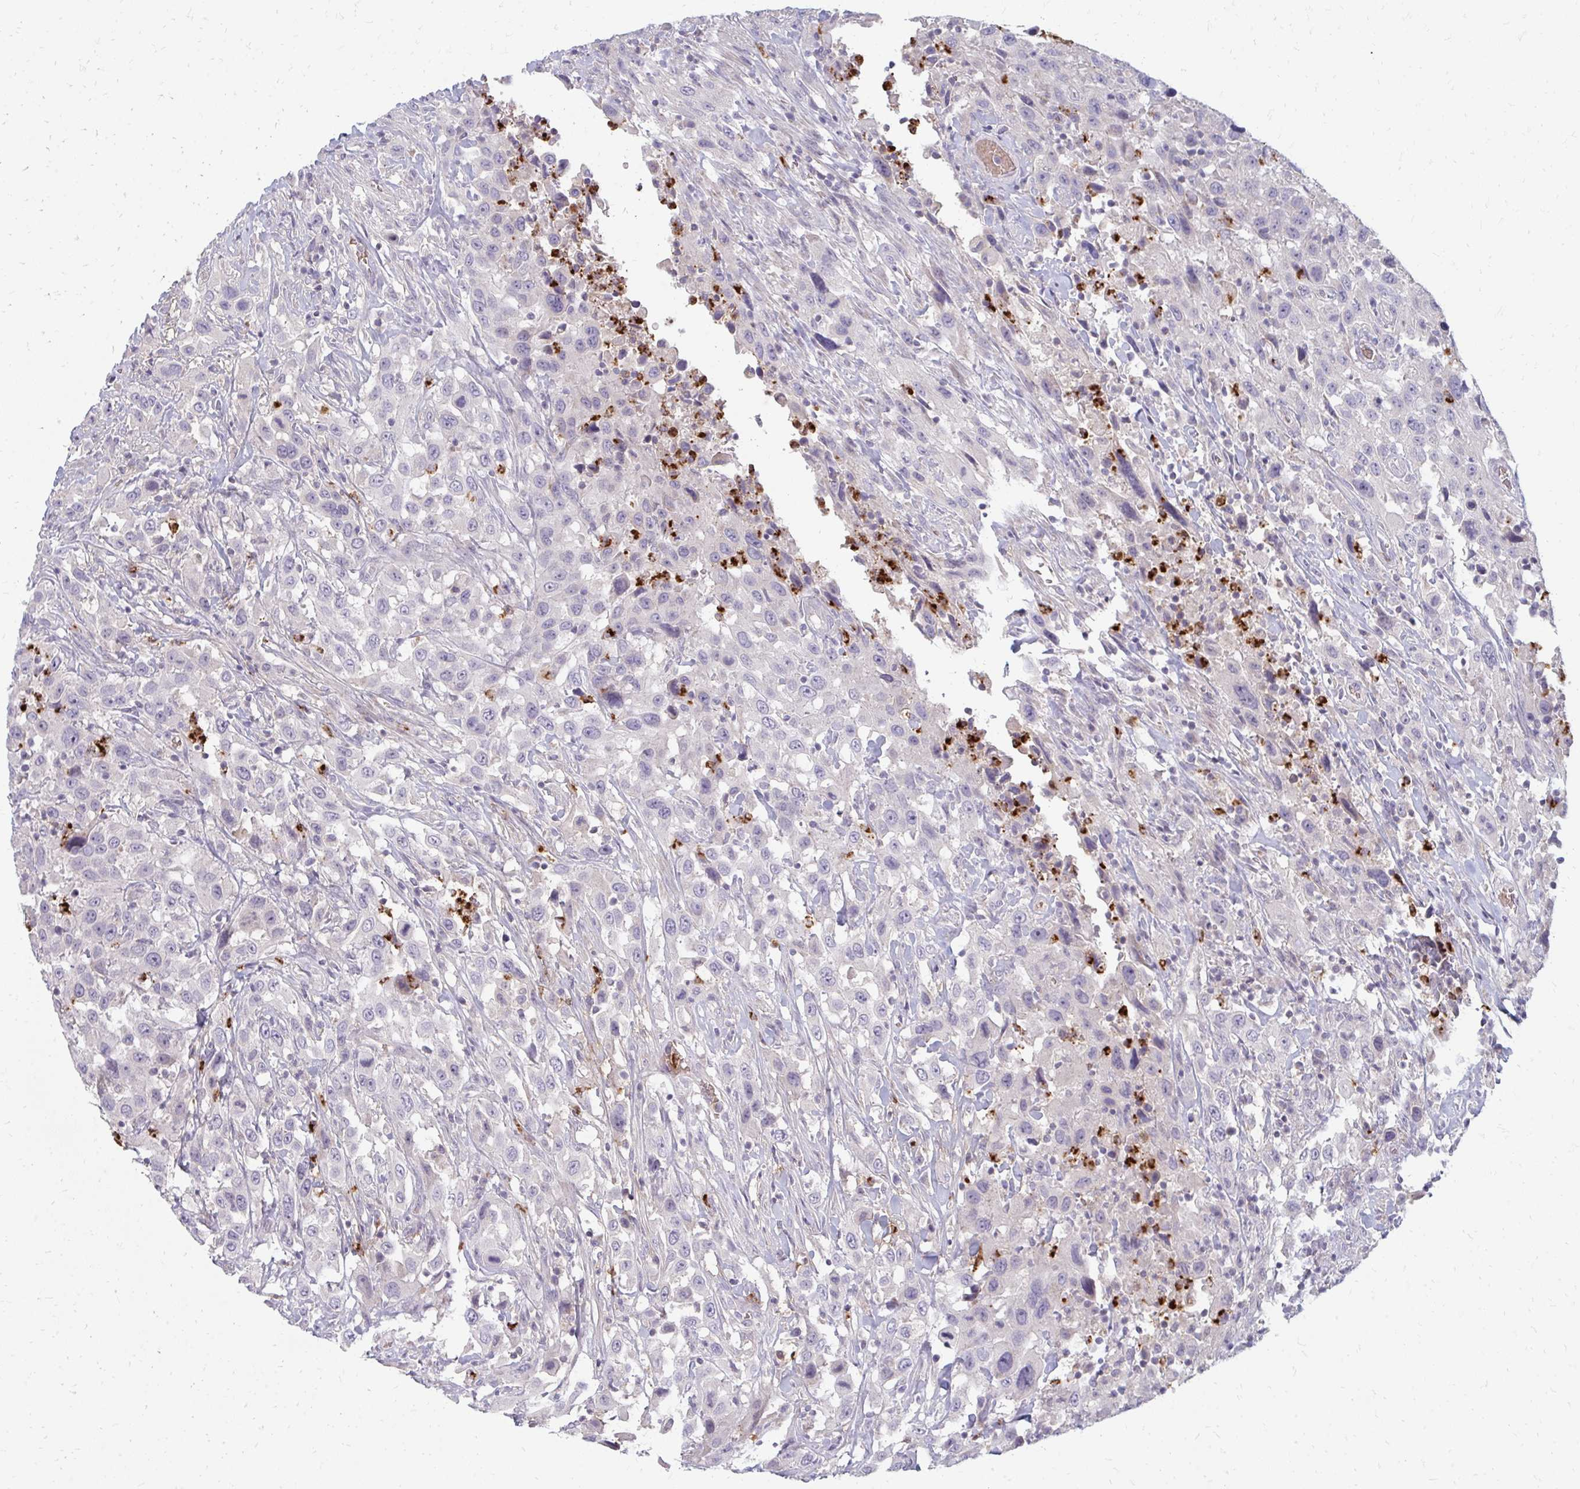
{"staining": {"intensity": "negative", "quantity": "none", "location": "none"}, "tissue": "urothelial cancer", "cell_type": "Tumor cells", "image_type": "cancer", "snomed": [{"axis": "morphology", "description": "Urothelial carcinoma, High grade"}, {"axis": "topography", "description": "Urinary bladder"}], "caption": "Urothelial cancer was stained to show a protein in brown. There is no significant expression in tumor cells.", "gene": "RAB33A", "patient": {"sex": "male", "age": 61}}